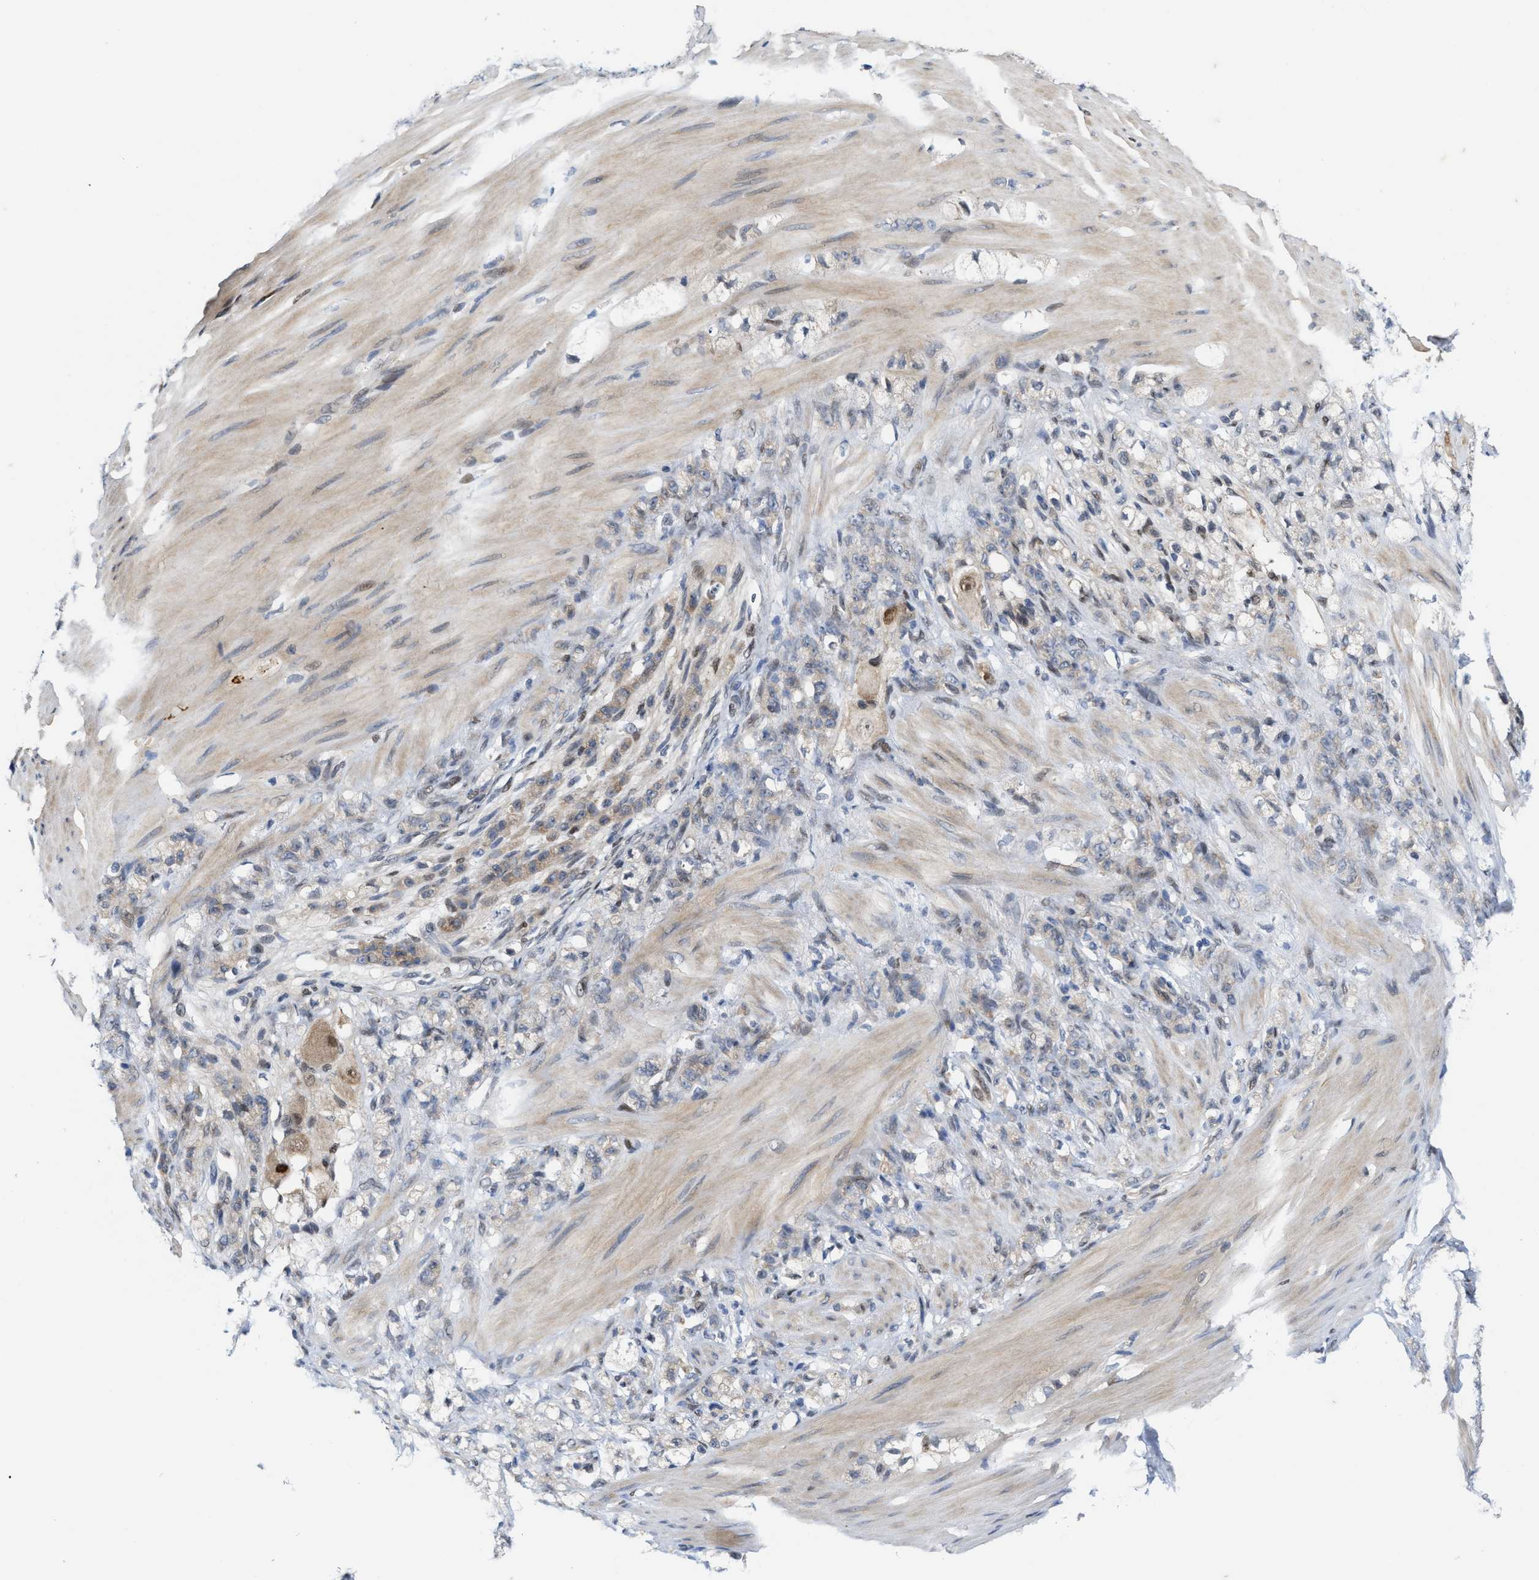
{"staining": {"intensity": "weak", "quantity": "25%-75%", "location": "cytoplasmic/membranous"}, "tissue": "stomach cancer", "cell_type": "Tumor cells", "image_type": "cancer", "snomed": [{"axis": "morphology", "description": "Adenocarcinoma, NOS"}, {"axis": "topography", "description": "Stomach"}], "caption": "Stomach cancer tissue exhibits weak cytoplasmic/membranous positivity in approximately 25%-75% of tumor cells, visualized by immunohistochemistry.", "gene": "TCF4", "patient": {"sex": "male", "age": 82}}